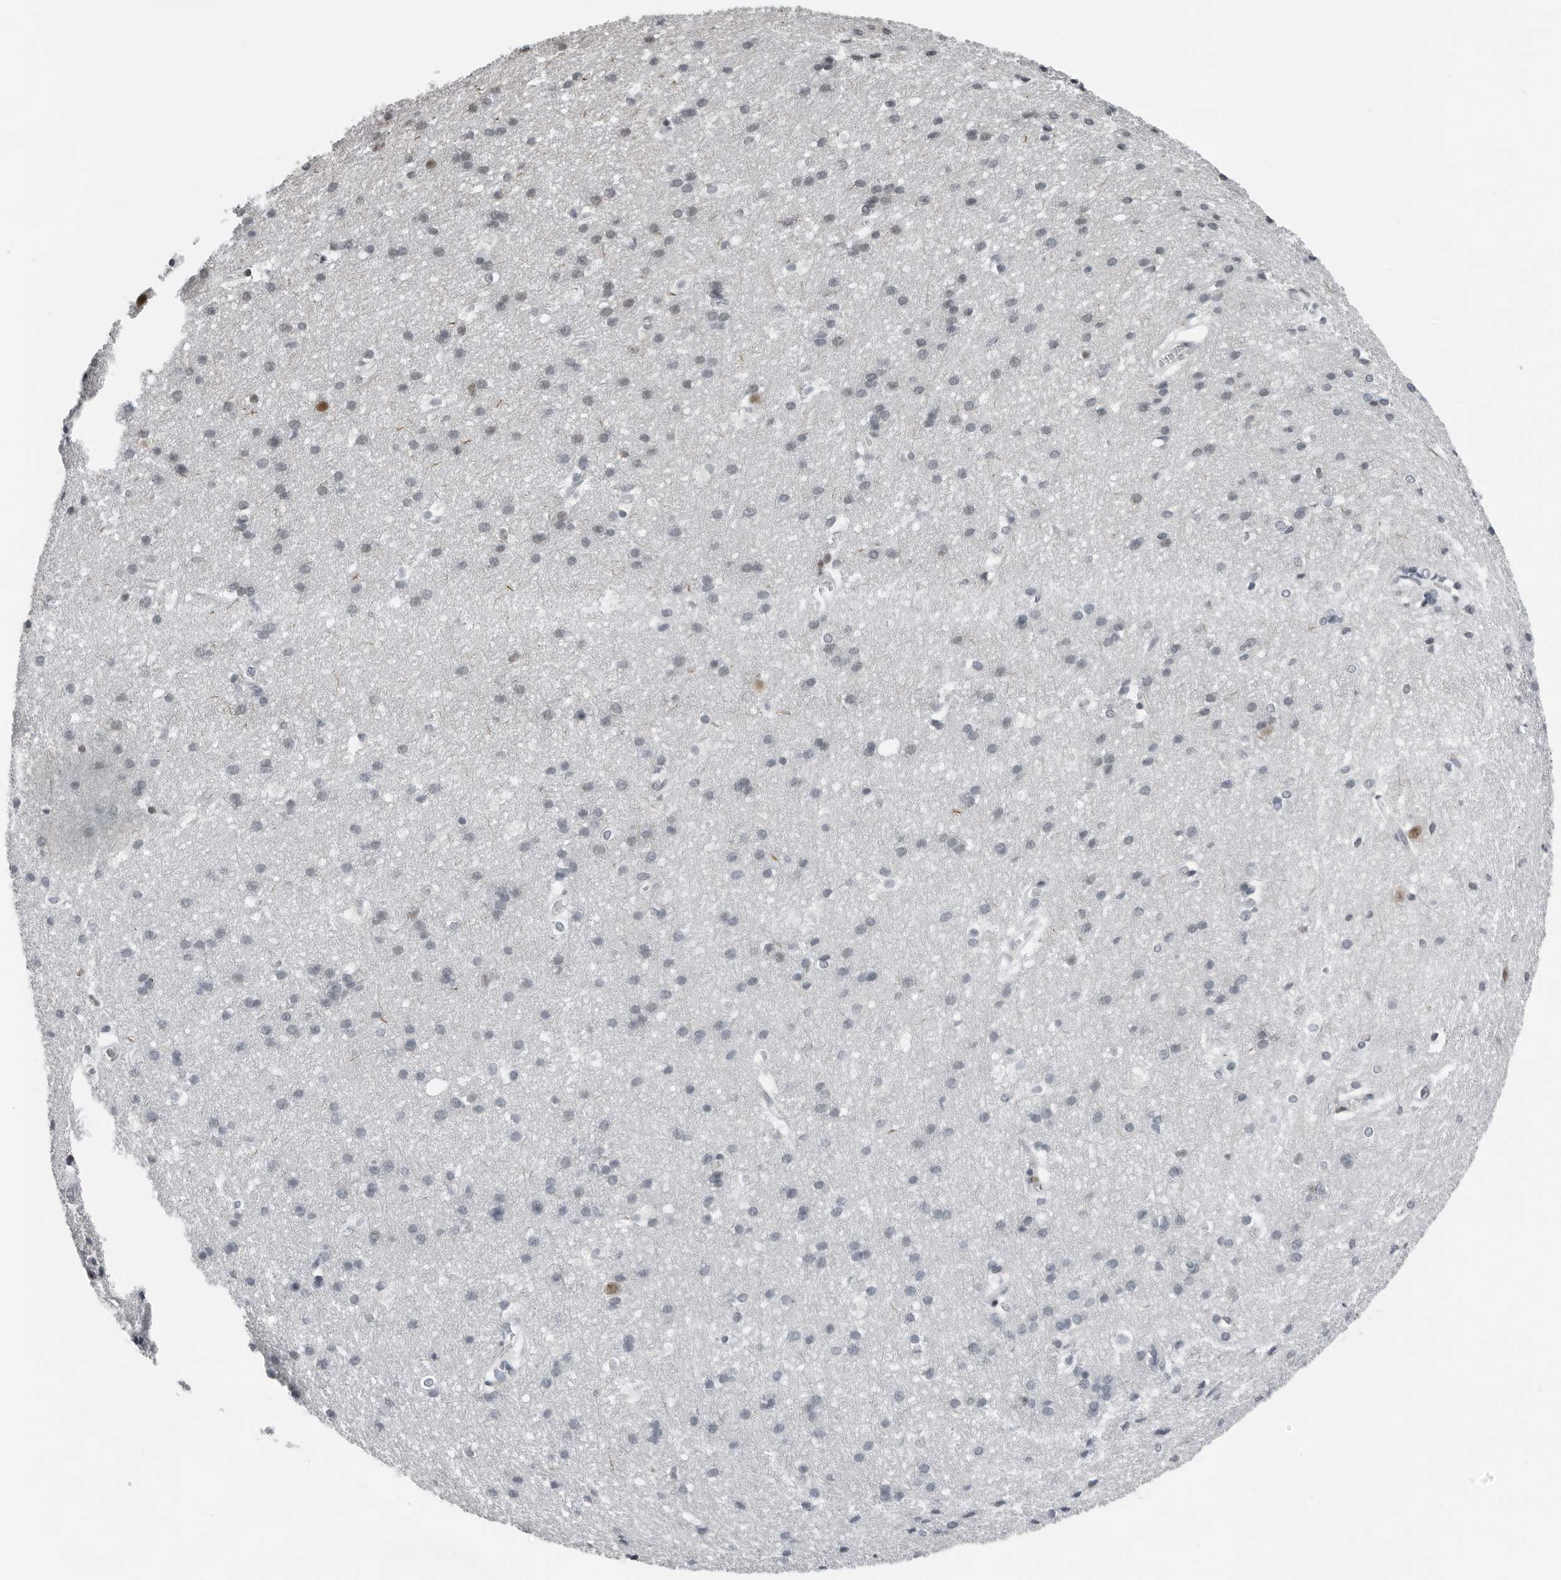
{"staining": {"intensity": "negative", "quantity": "none", "location": "none"}, "tissue": "cerebral cortex", "cell_type": "Endothelial cells", "image_type": "normal", "snomed": [{"axis": "morphology", "description": "Normal tissue, NOS"}, {"axis": "topography", "description": "Cerebral cortex"}], "caption": "This is a histopathology image of immunohistochemistry (IHC) staining of benign cerebral cortex, which shows no expression in endothelial cells. (DAB (3,3'-diaminobenzidine) IHC visualized using brightfield microscopy, high magnification).", "gene": "PPP1R42", "patient": {"sex": "male", "age": 54}}